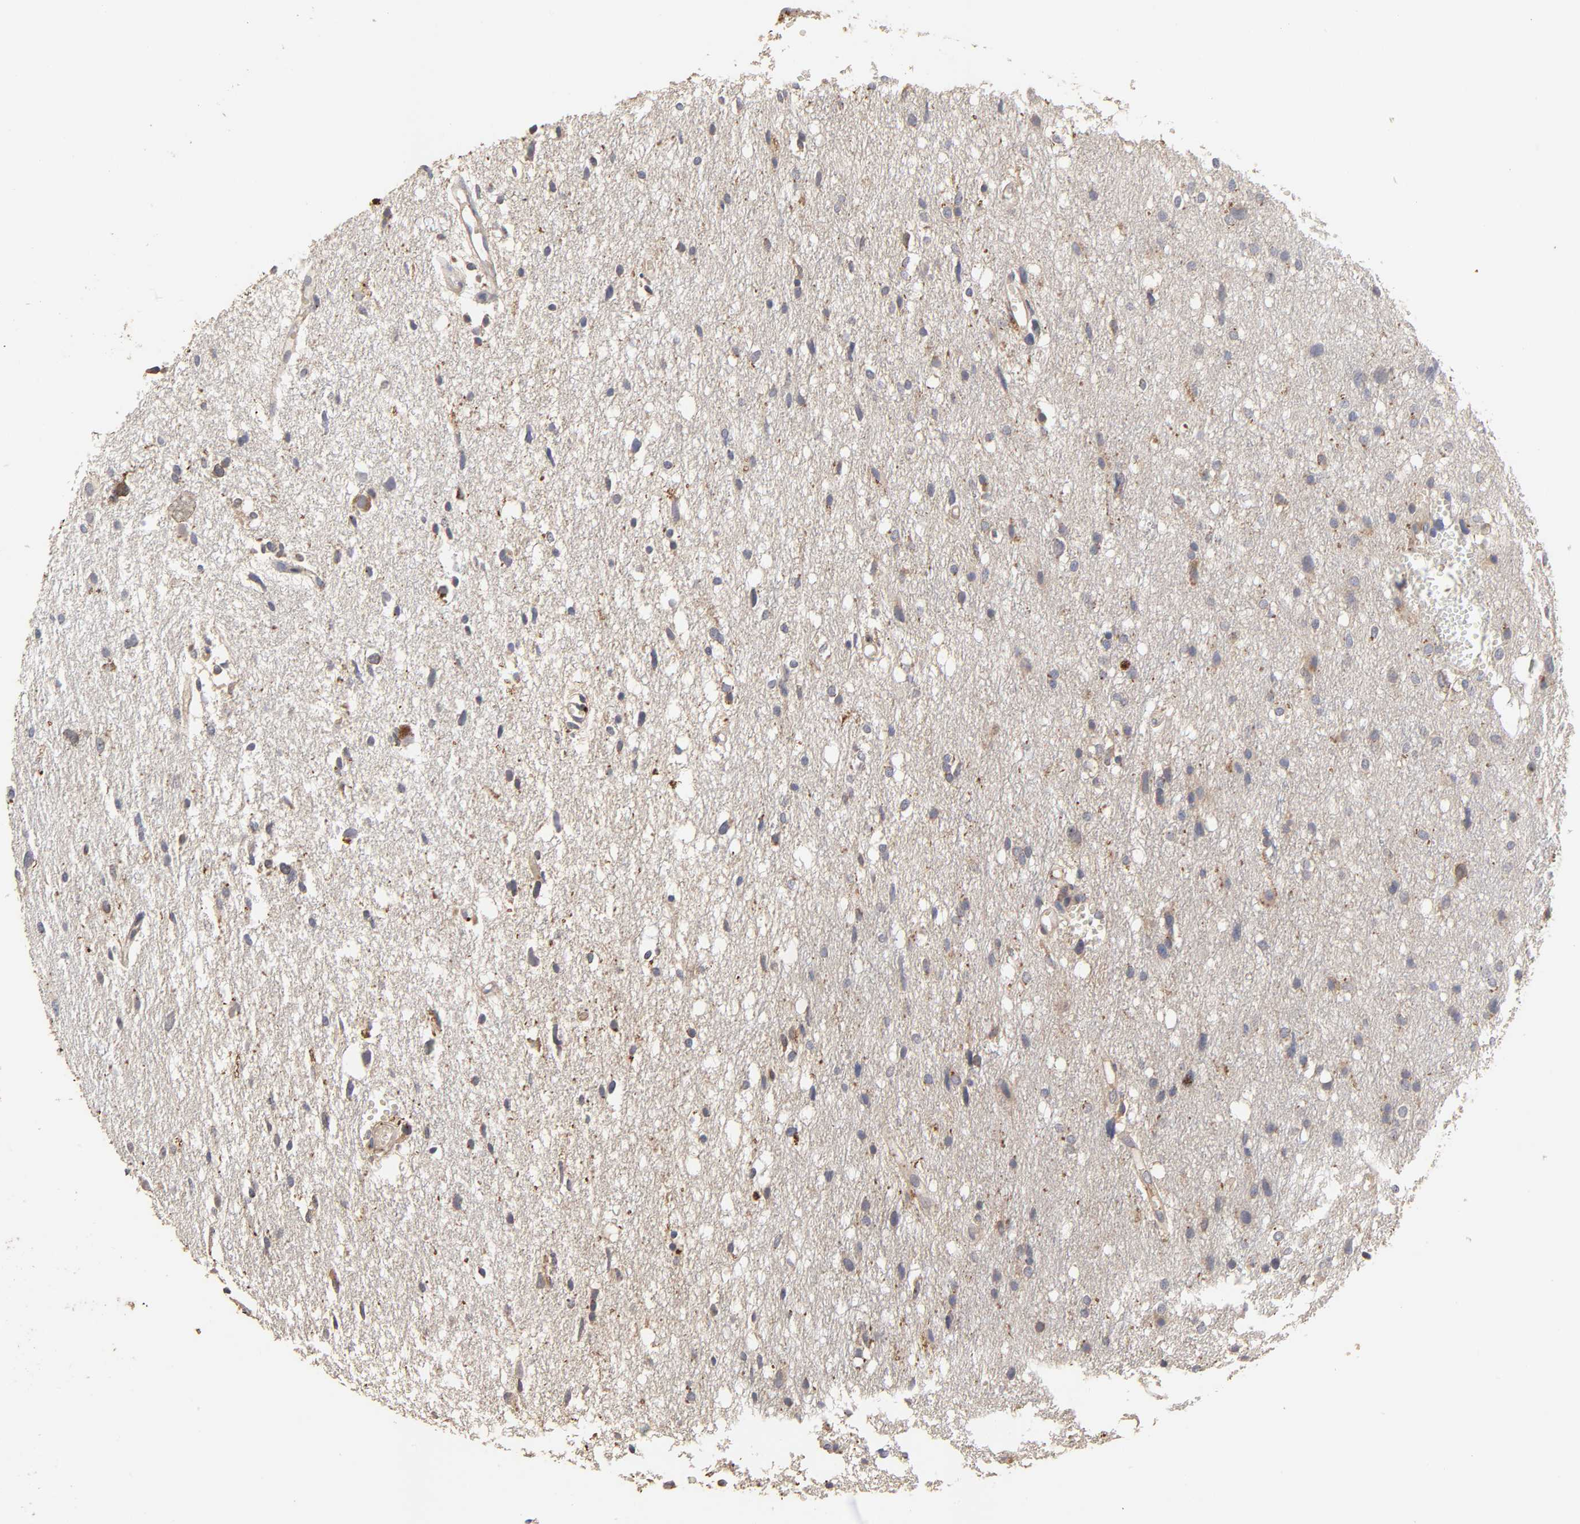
{"staining": {"intensity": "moderate", "quantity": "<25%", "location": "cytoplasmic/membranous"}, "tissue": "glioma", "cell_type": "Tumor cells", "image_type": "cancer", "snomed": [{"axis": "morphology", "description": "Glioma, malignant, High grade"}, {"axis": "topography", "description": "Brain"}], "caption": "The micrograph shows staining of glioma, revealing moderate cytoplasmic/membranous protein staining (brown color) within tumor cells.", "gene": "EIF4G2", "patient": {"sex": "female", "age": 59}}